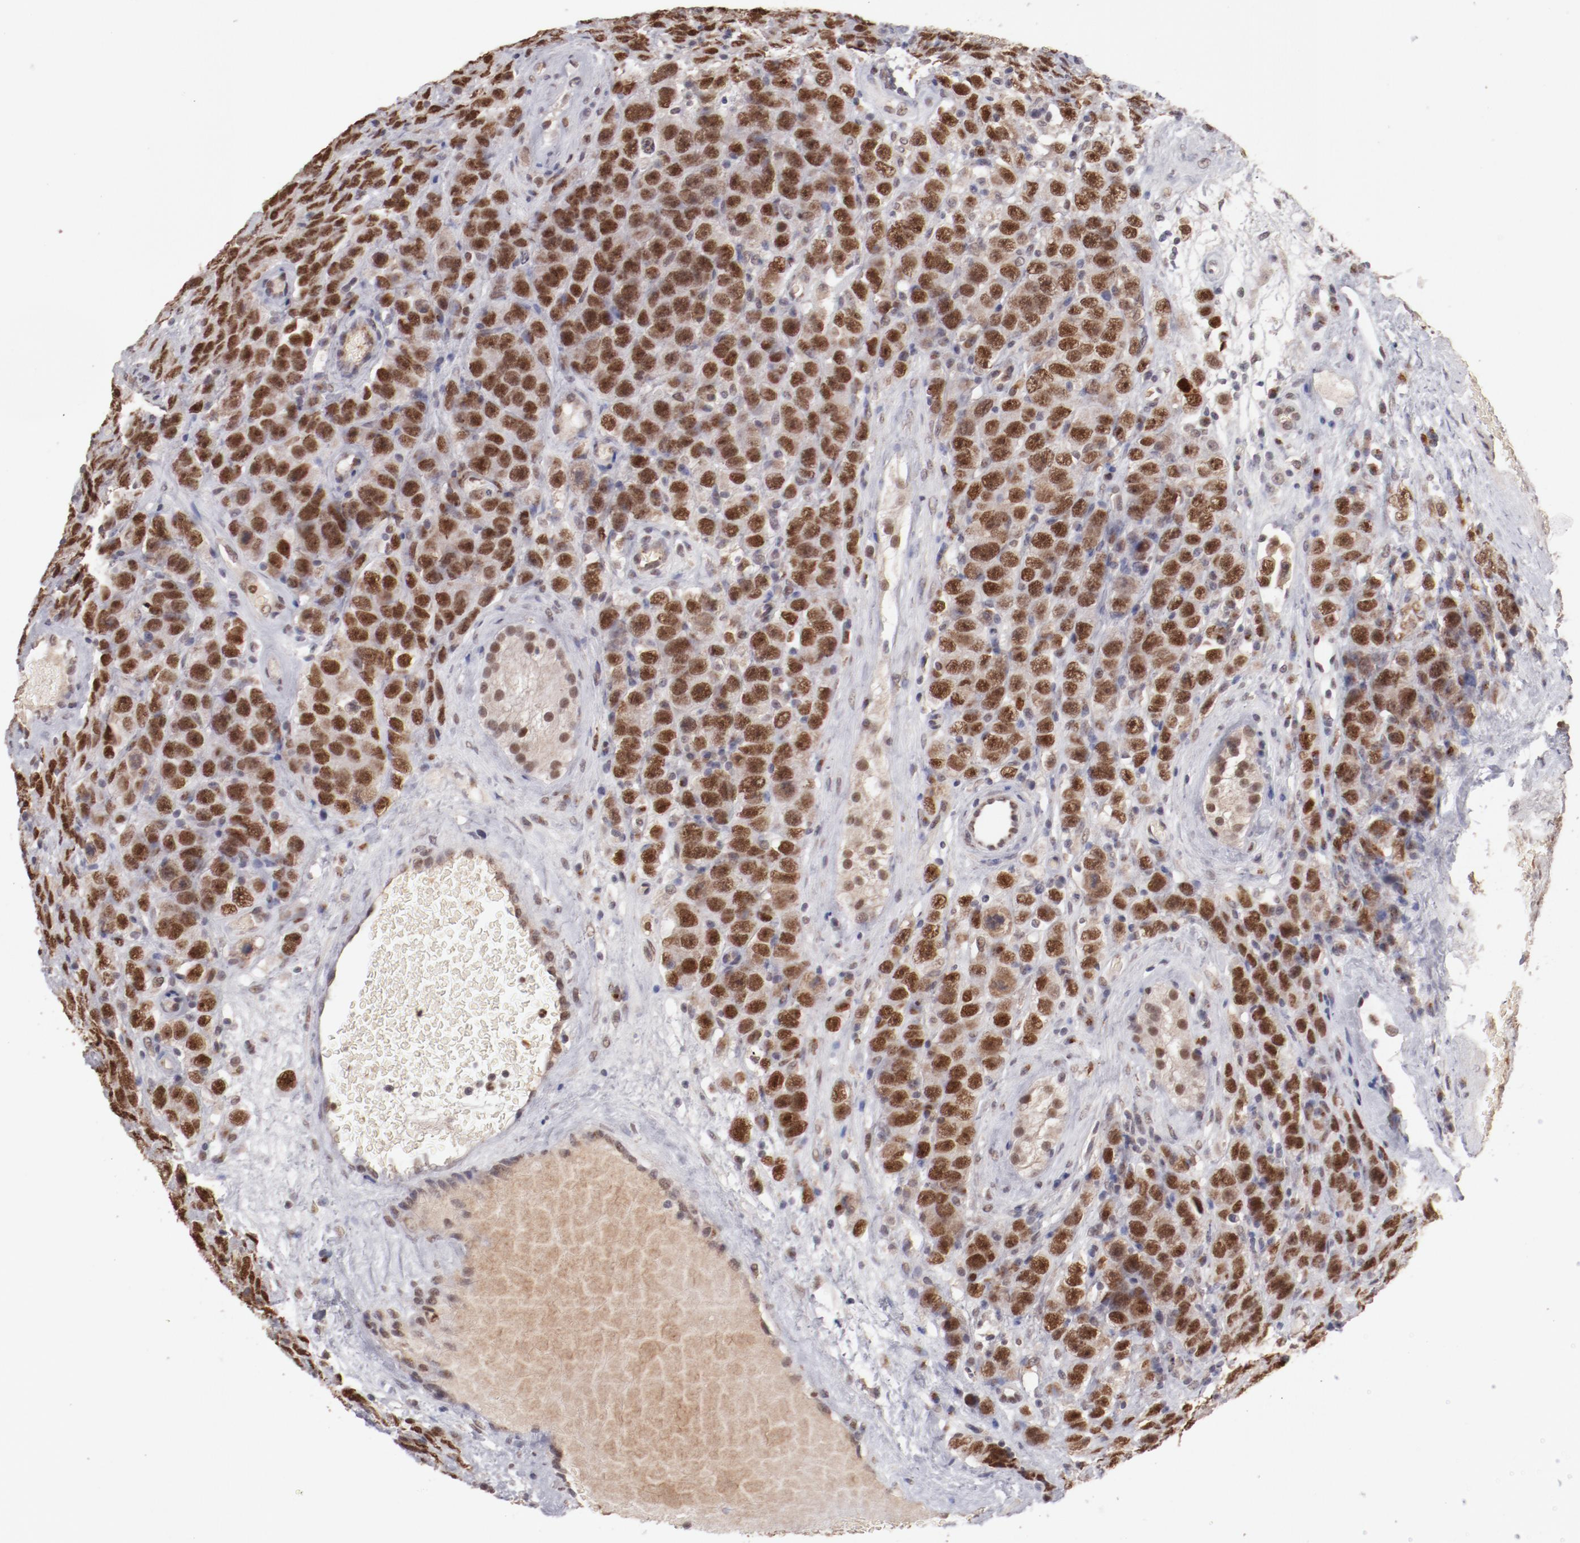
{"staining": {"intensity": "strong", "quantity": ">75%", "location": "nuclear"}, "tissue": "testis cancer", "cell_type": "Tumor cells", "image_type": "cancer", "snomed": [{"axis": "morphology", "description": "Seminoma, NOS"}, {"axis": "topography", "description": "Testis"}], "caption": "DAB (3,3'-diaminobenzidine) immunohistochemical staining of seminoma (testis) exhibits strong nuclear protein staining in about >75% of tumor cells.", "gene": "NFE2", "patient": {"sex": "male", "age": 52}}